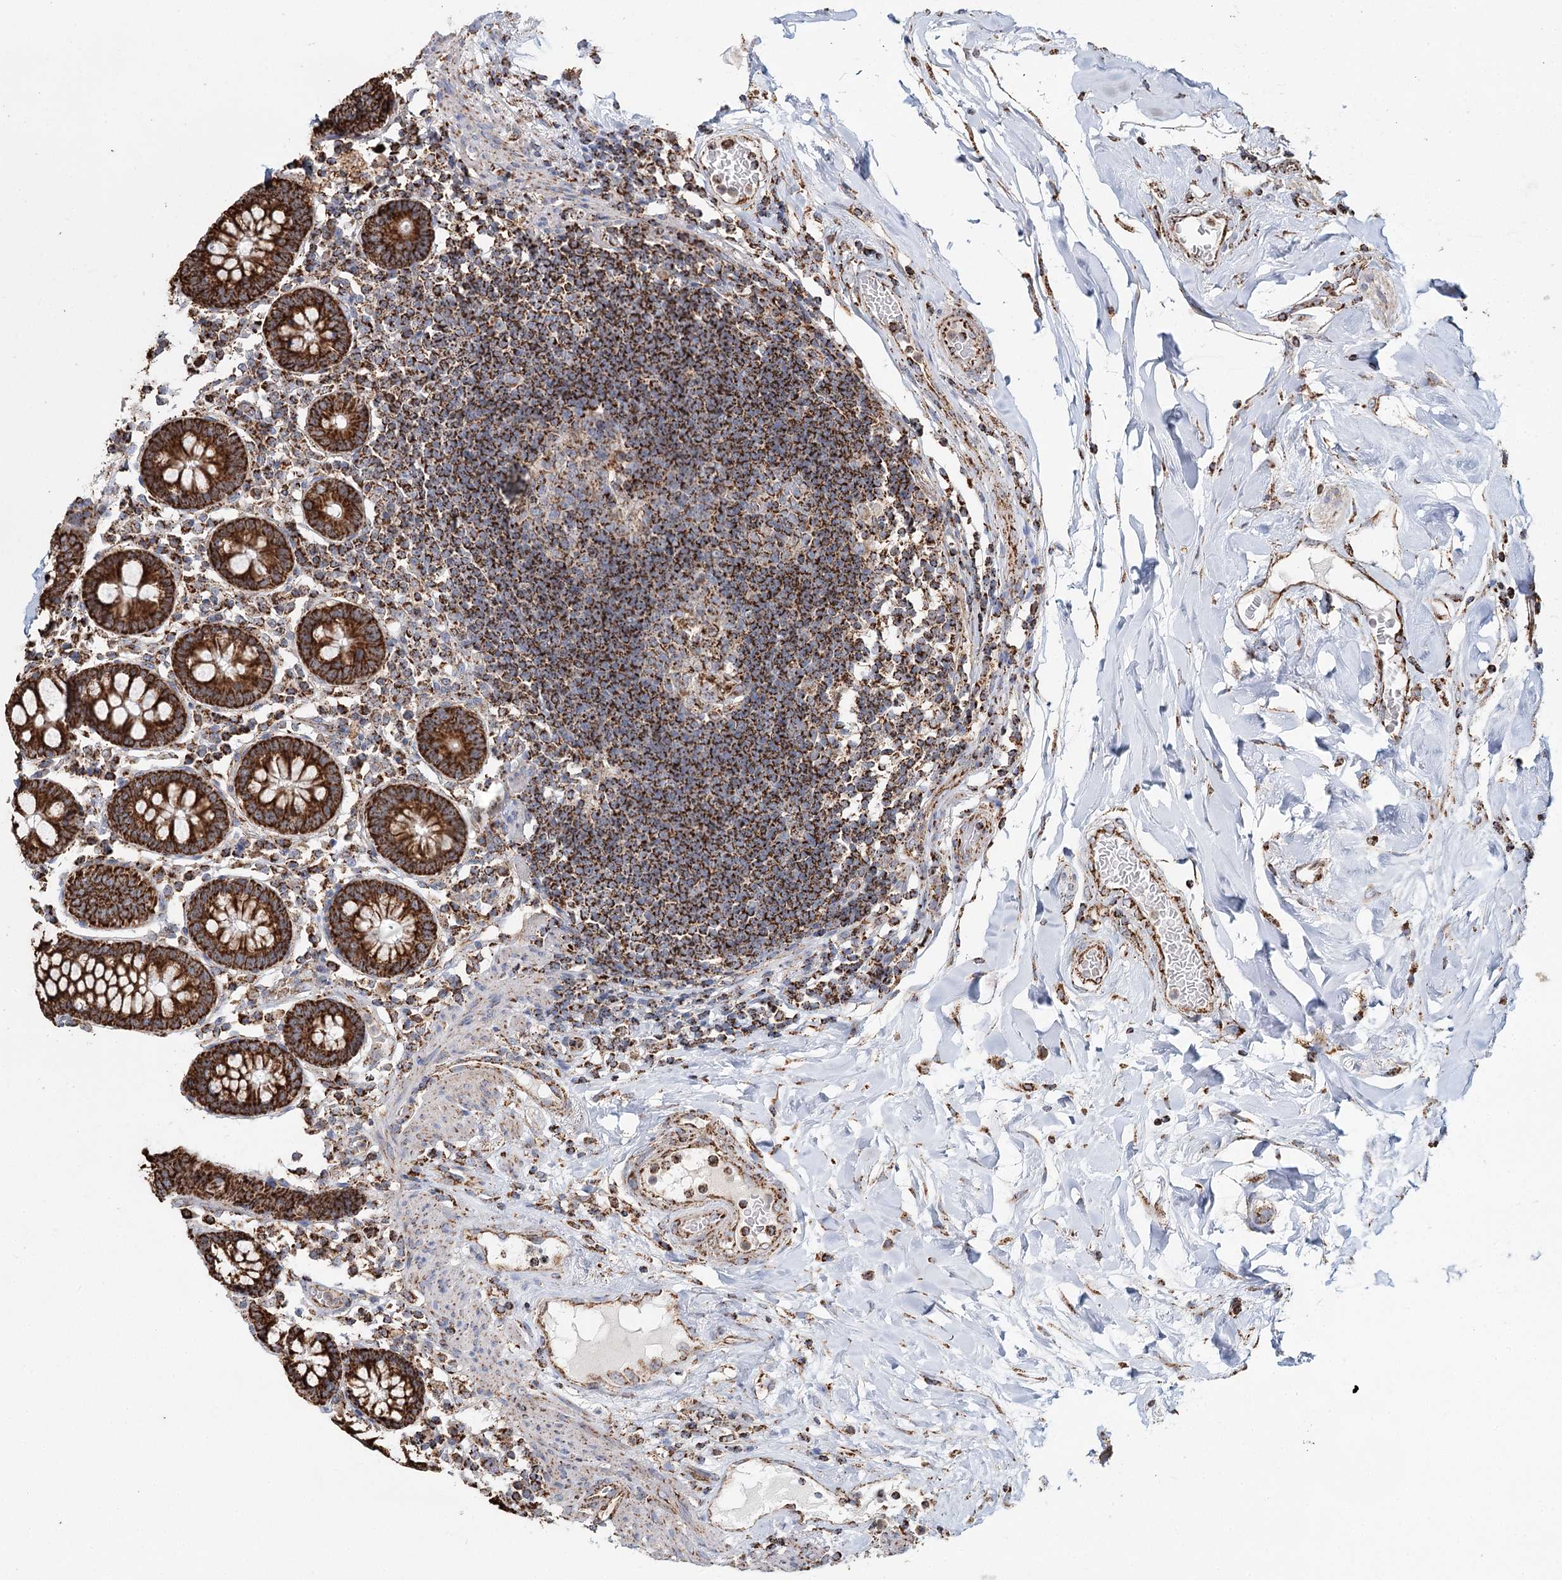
{"staining": {"intensity": "strong", "quantity": ">75%", "location": "cytoplasmic/membranous"}, "tissue": "colon", "cell_type": "Endothelial cells", "image_type": "normal", "snomed": [{"axis": "morphology", "description": "Normal tissue, NOS"}, {"axis": "topography", "description": "Colon"}], "caption": "Brown immunohistochemical staining in unremarkable colon exhibits strong cytoplasmic/membranous staining in about >75% of endothelial cells. The staining was performed using DAB (3,3'-diaminobenzidine) to visualize the protein expression in brown, while the nuclei were stained in blue with hematoxylin (Magnification: 20x).", "gene": "APH1A", "patient": {"sex": "female", "age": 79}}